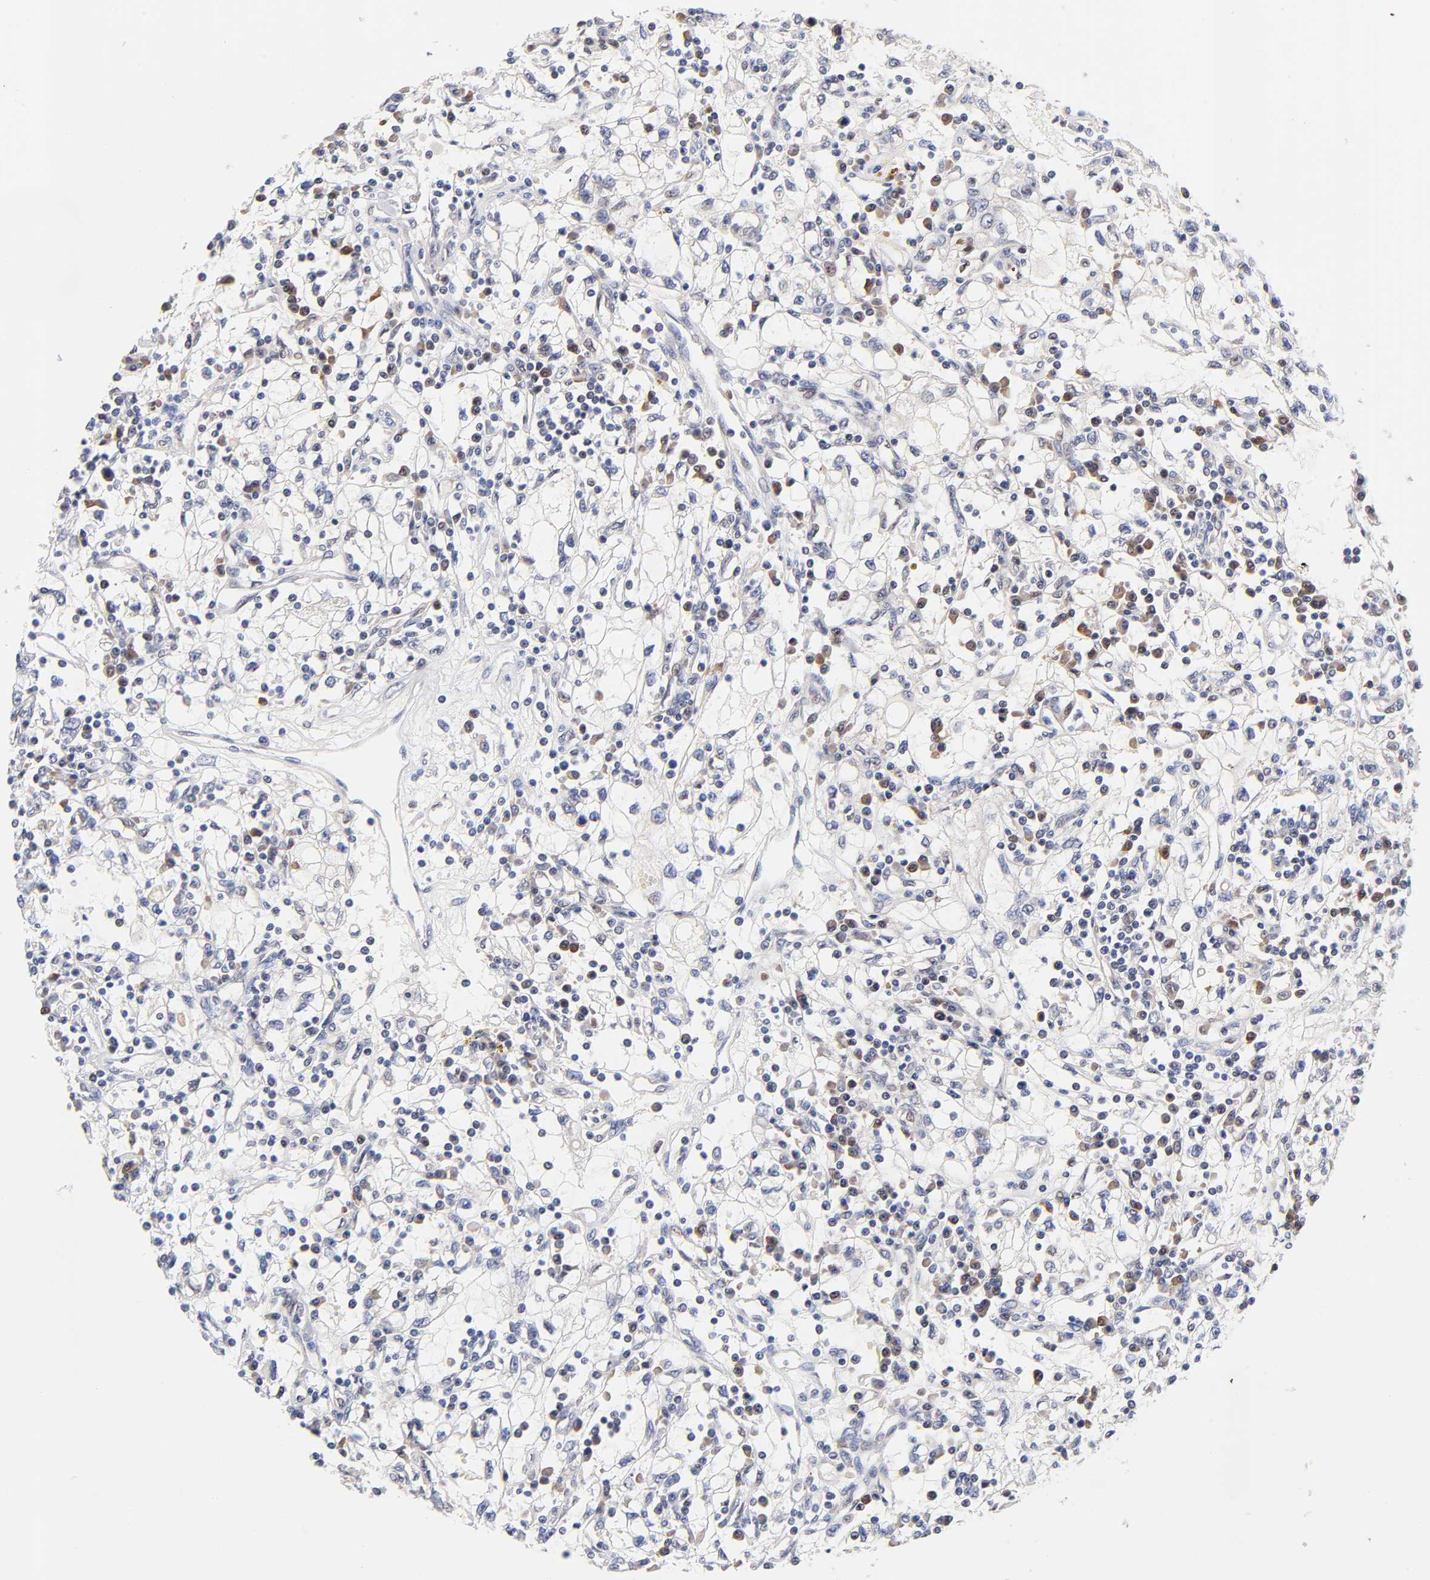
{"staining": {"intensity": "weak", "quantity": "<25%", "location": "cytoplasmic/membranous"}, "tissue": "renal cancer", "cell_type": "Tumor cells", "image_type": "cancer", "snomed": [{"axis": "morphology", "description": "Adenocarcinoma, NOS"}, {"axis": "topography", "description": "Kidney"}], "caption": "Renal cancer was stained to show a protein in brown. There is no significant staining in tumor cells. (IHC, brightfield microscopy, high magnification).", "gene": "TXNL1", "patient": {"sex": "male", "age": 82}}